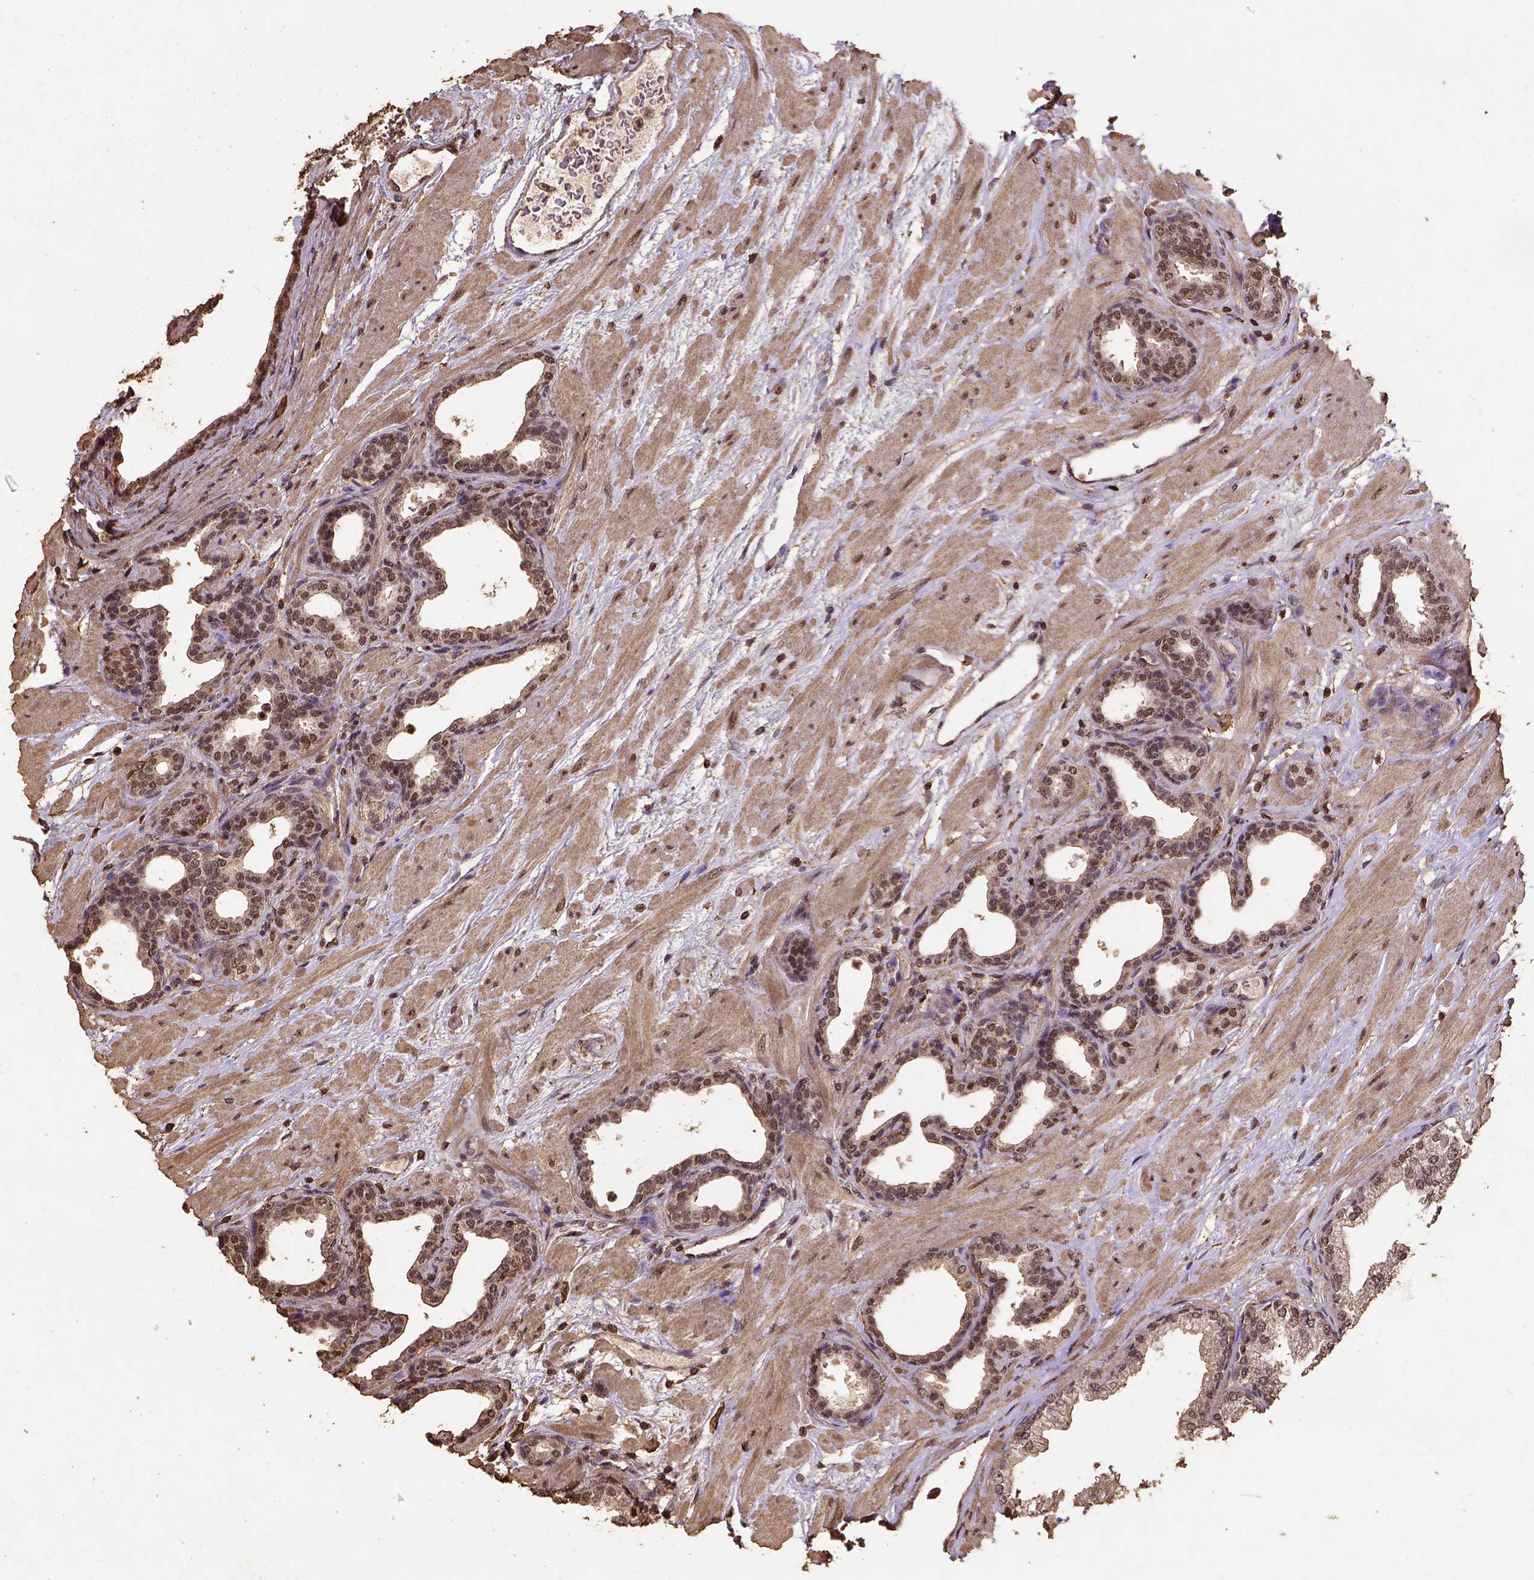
{"staining": {"intensity": "moderate", "quantity": ">75%", "location": "cytoplasmic/membranous,nuclear"}, "tissue": "prostate", "cell_type": "Glandular cells", "image_type": "normal", "snomed": [{"axis": "morphology", "description": "Normal tissue, NOS"}, {"axis": "topography", "description": "Prostate"}], "caption": "Immunohistochemistry (IHC) image of normal prostate: human prostate stained using immunohistochemistry (IHC) demonstrates medium levels of moderate protein expression localized specifically in the cytoplasmic/membranous,nuclear of glandular cells, appearing as a cytoplasmic/membranous,nuclear brown color.", "gene": "NACC1", "patient": {"sex": "male", "age": 37}}